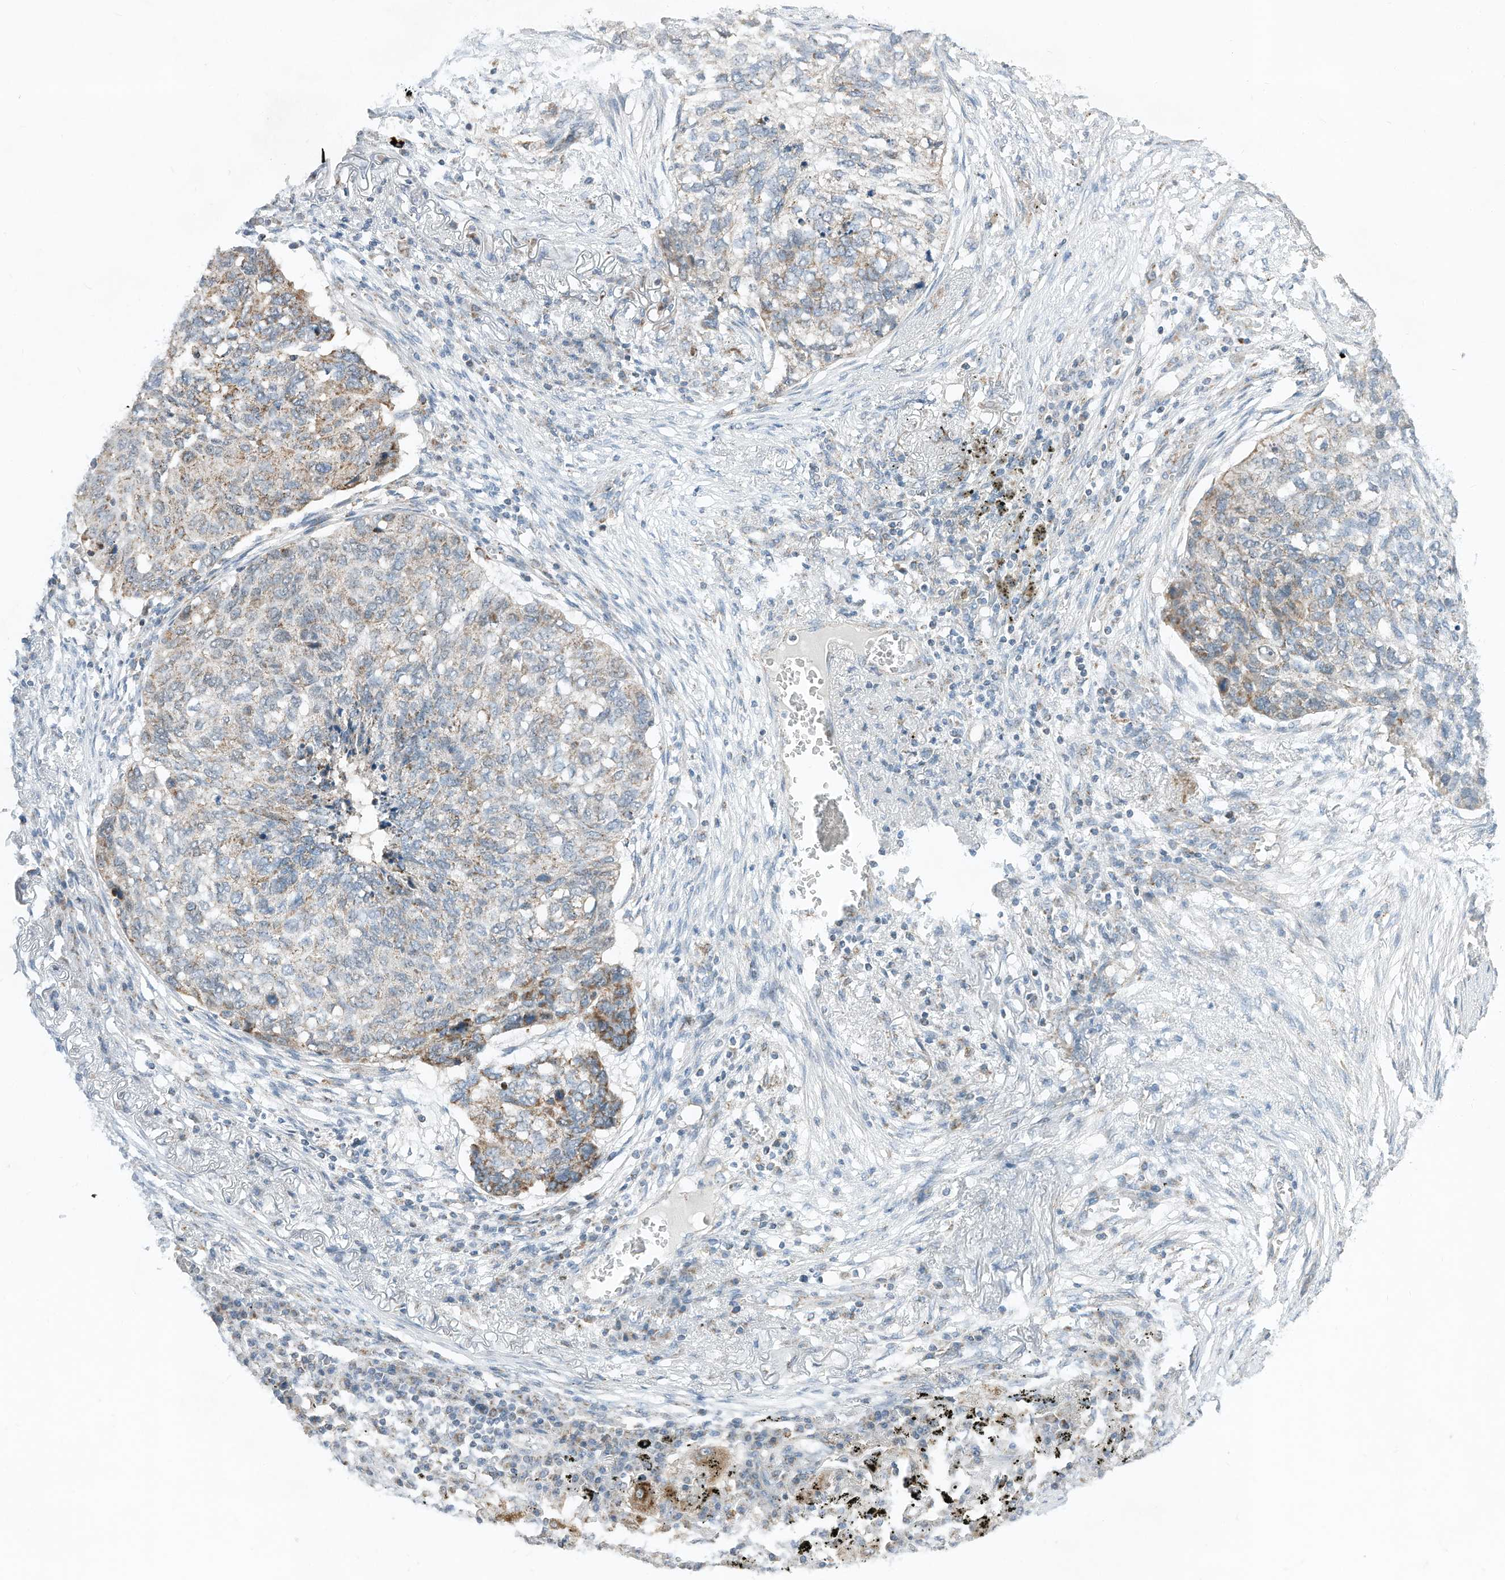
{"staining": {"intensity": "weak", "quantity": "<25%", "location": "cytoplasmic/membranous"}, "tissue": "lung cancer", "cell_type": "Tumor cells", "image_type": "cancer", "snomed": [{"axis": "morphology", "description": "Squamous cell carcinoma, NOS"}, {"axis": "topography", "description": "Lung"}], "caption": "An immunohistochemistry photomicrograph of lung cancer is shown. There is no staining in tumor cells of lung cancer.", "gene": "RMND1", "patient": {"sex": "female", "age": 63}}